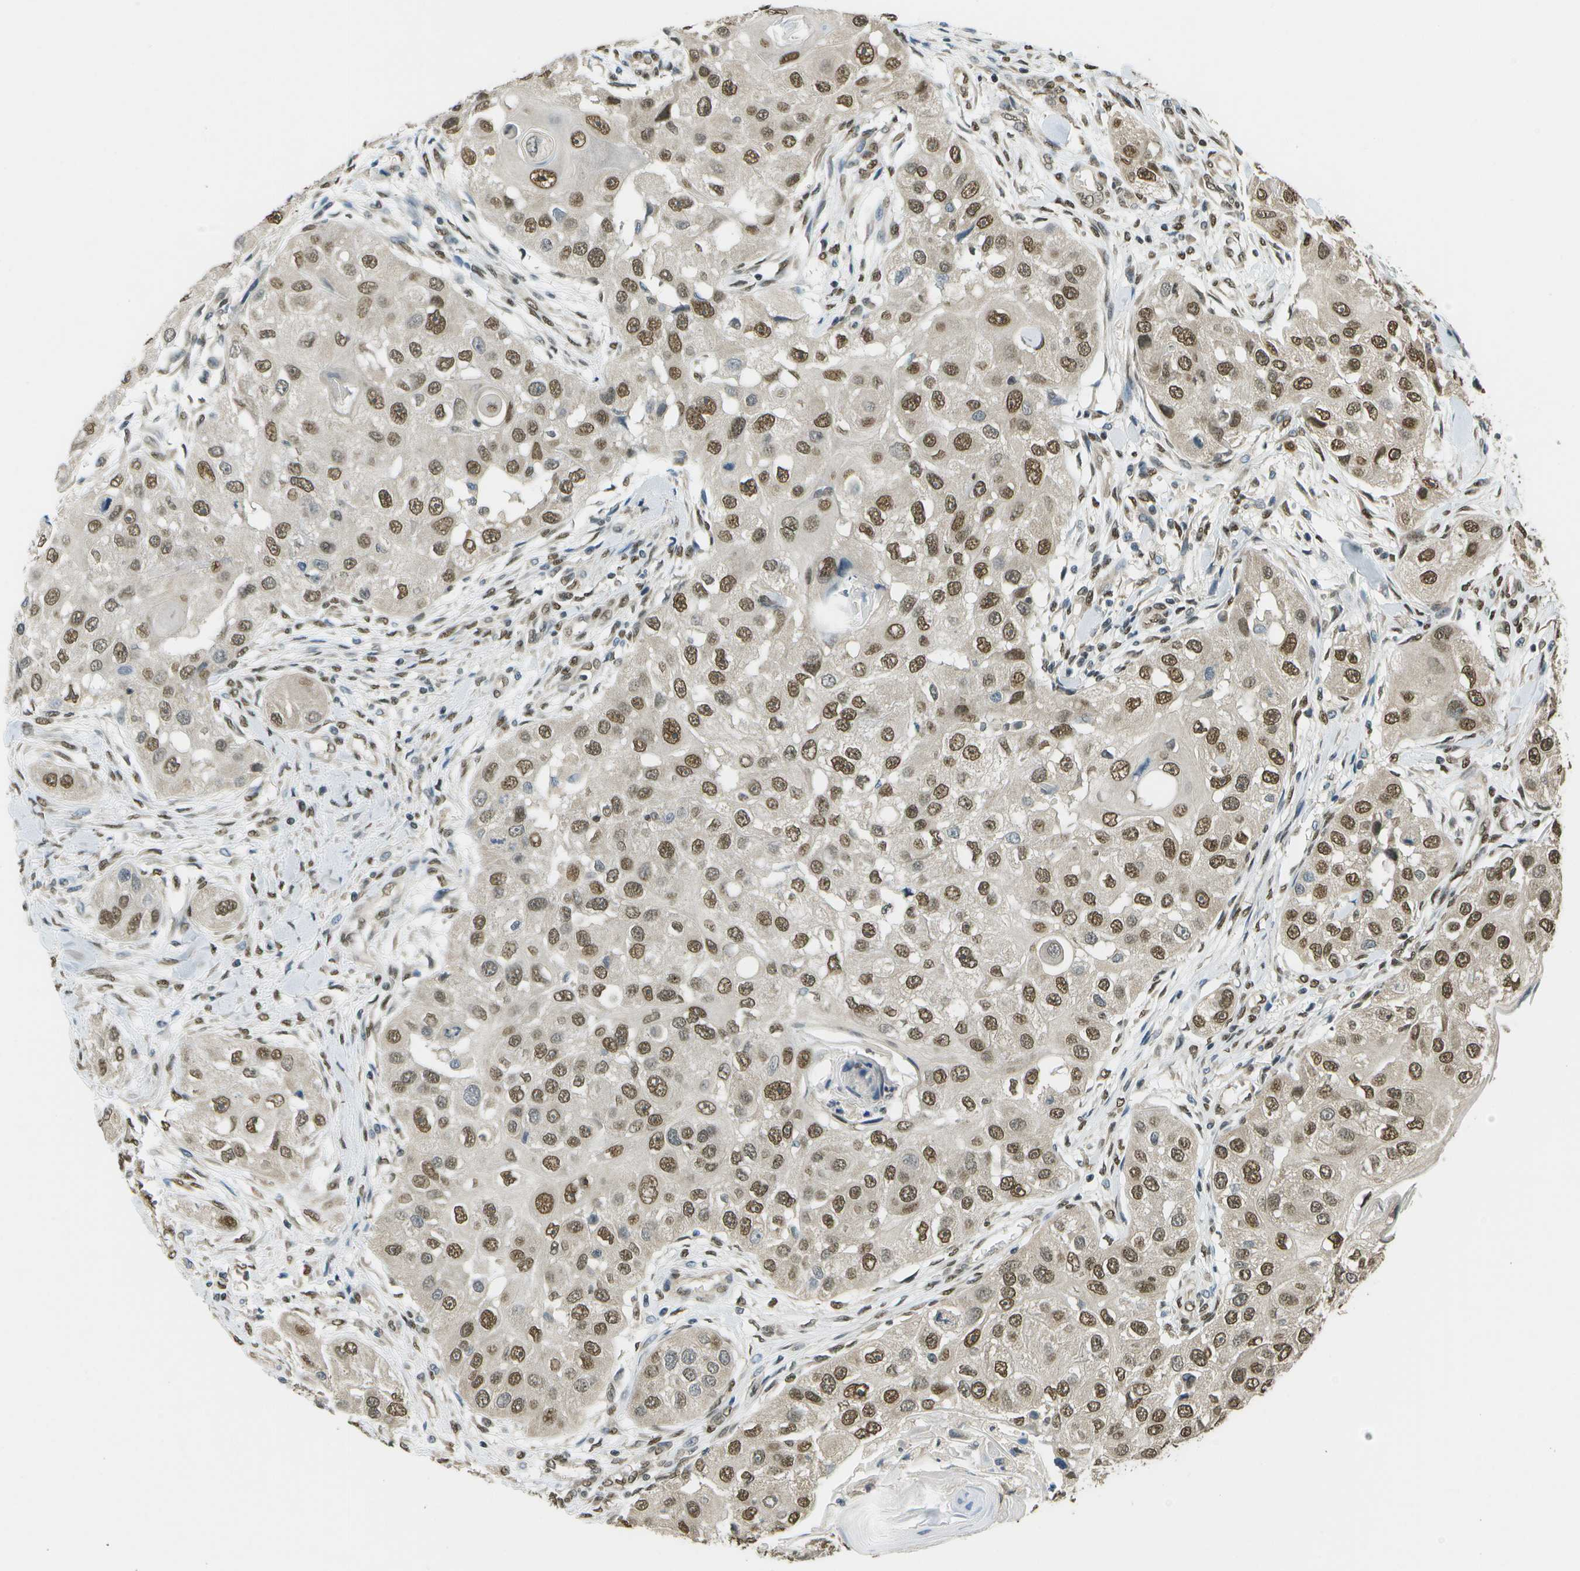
{"staining": {"intensity": "moderate", "quantity": ">75%", "location": "nuclear"}, "tissue": "head and neck cancer", "cell_type": "Tumor cells", "image_type": "cancer", "snomed": [{"axis": "morphology", "description": "Normal tissue, NOS"}, {"axis": "morphology", "description": "Squamous cell carcinoma, NOS"}, {"axis": "topography", "description": "Skeletal muscle"}, {"axis": "topography", "description": "Head-Neck"}], "caption": "Brown immunohistochemical staining in squamous cell carcinoma (head and neck) exhibits moderate nuclear expression in about >75% of tumor cells.", "gene": "ABL2", "patient": {"sex": "male", "age": 51}}